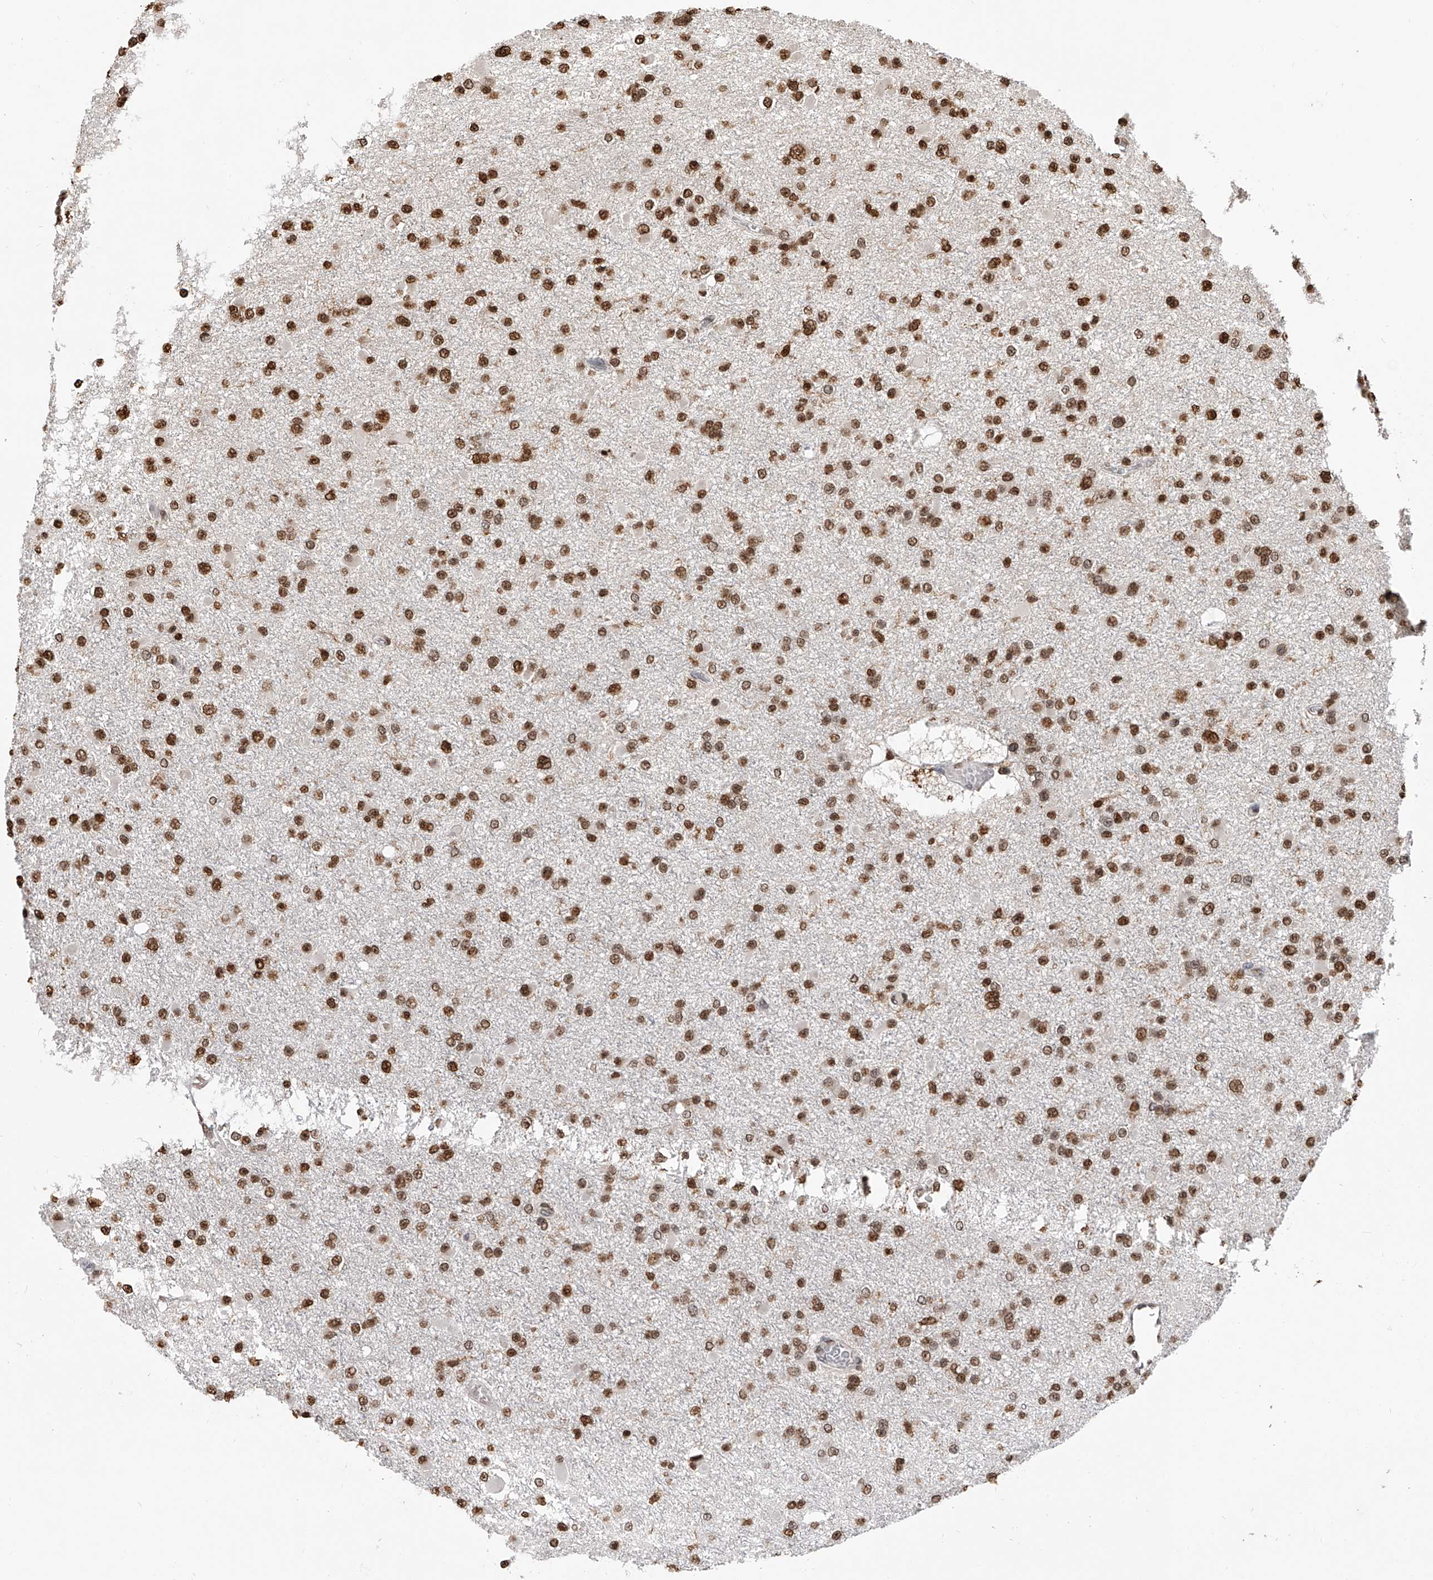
{"staining": {"intensity": "moderate", "quantity": ">75%", "location": "nuclear"}, "tissue": "glioma", "cell_type": "Tumor cells", "image_type": "cancer", "snomed": [{"axis": "morphology", "description": "Glioma, malignant, Low grade"}, {"axis": "topography", "description": "Brain"}], "caption": "A brown stain labels moderate nuclear staining of a protein in human malignant glioma (low-grade) tumor cells.", "gene": "CFAP410", "patient": {"sex": "female", "age": 22}}